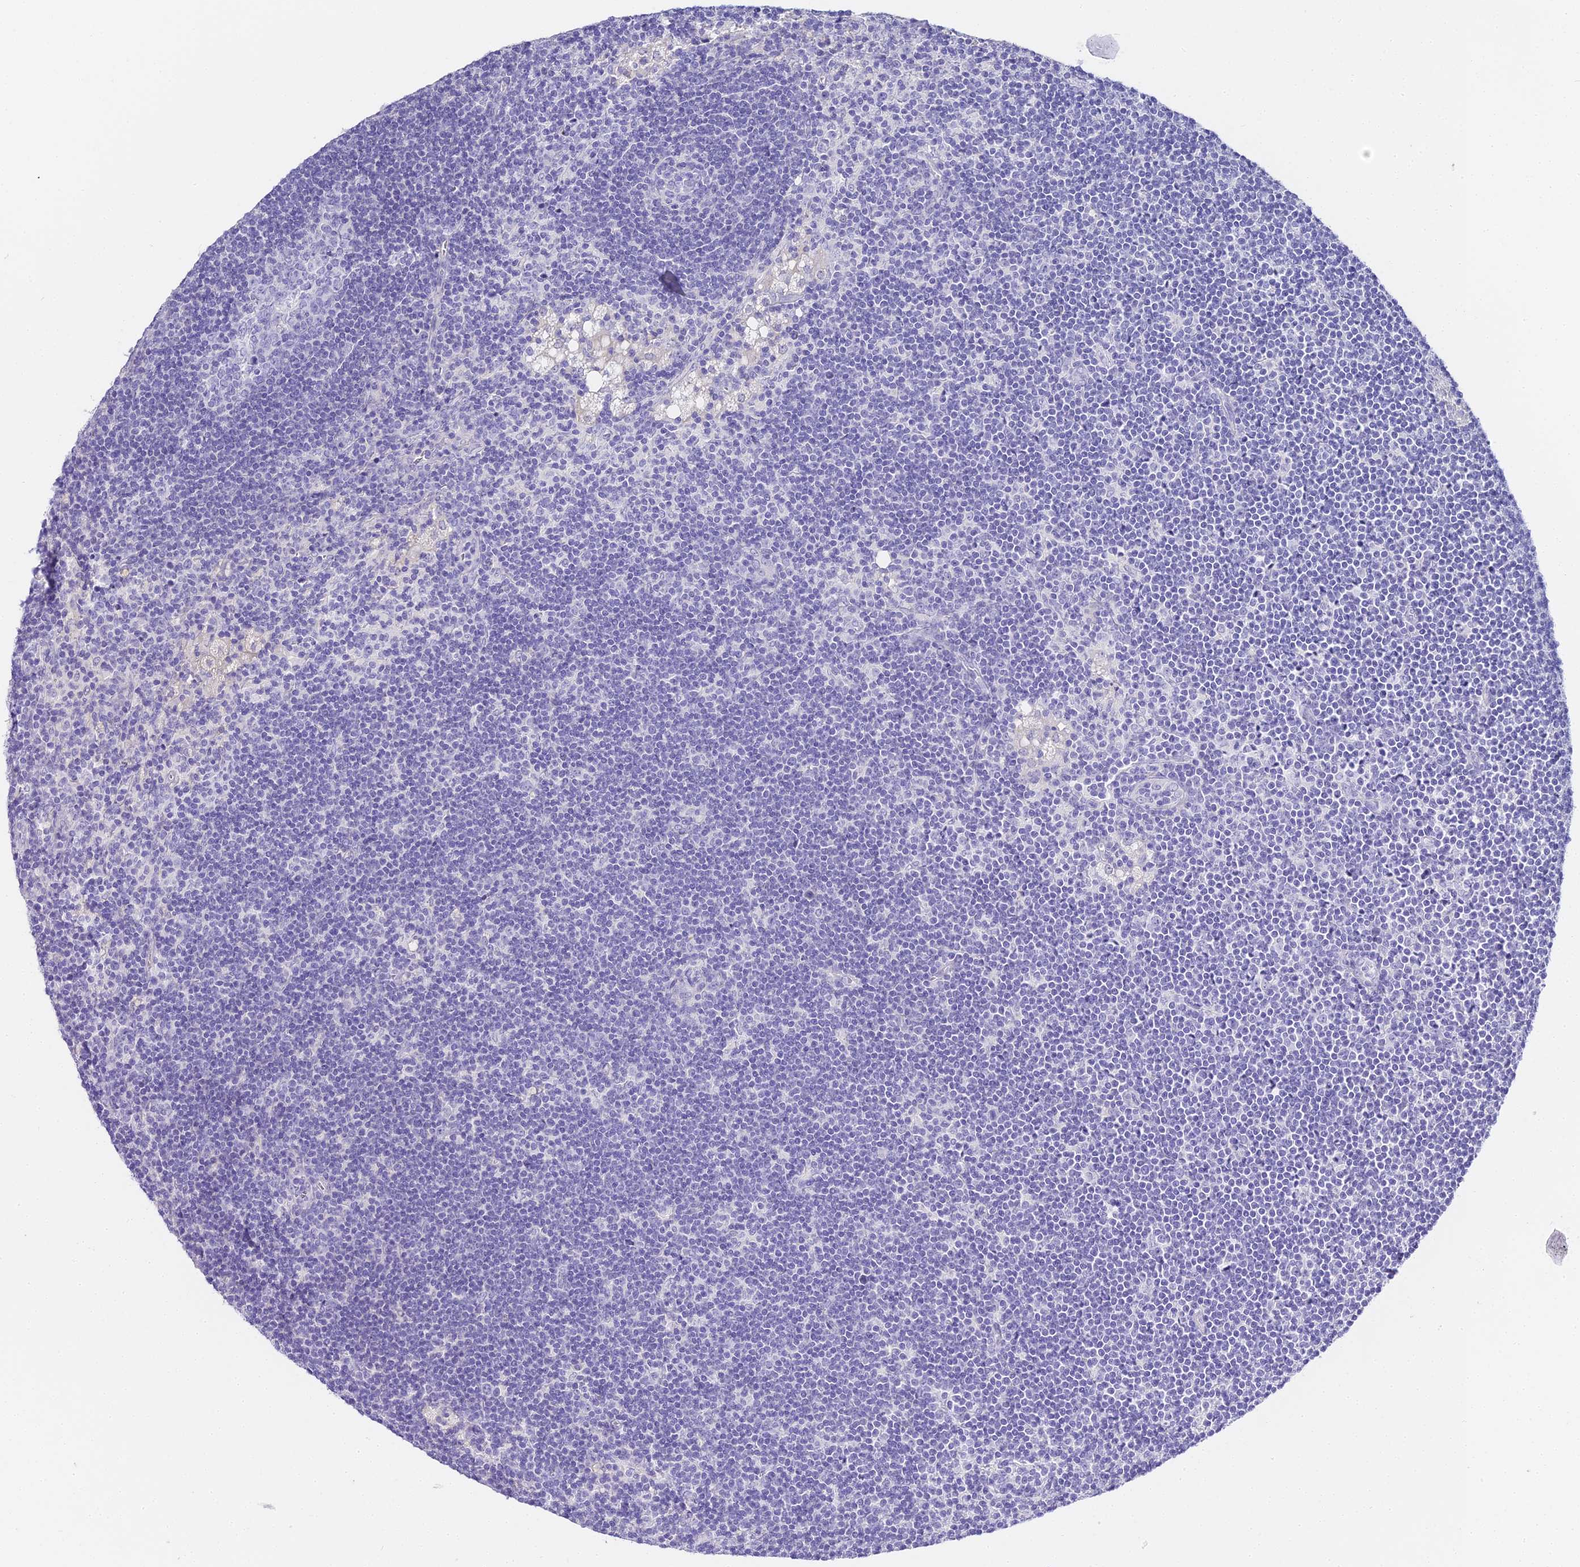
{"staining": {"intensity": "negative", "quantity": "none", "location": "none"}, "tissue": "lymph node", "cell_type": "Germinal center cells", "image_type": "normal", "snomed": [{"axis": "morphology", "description": "Normal tissue, NOS"}, {"axis": "topography", "description": "Lymph node"}], "caption": "Protein analysis of unremarkable lymph node exhibits no significant expression in germinal center cells. Brightfield microscopy of immunohistochemistry stained with DAB (brown) and hematoxylin (blue), captured at high magnification.", "gene": "ABHD14A", "patient": {"sex": "male", "age": 24}}